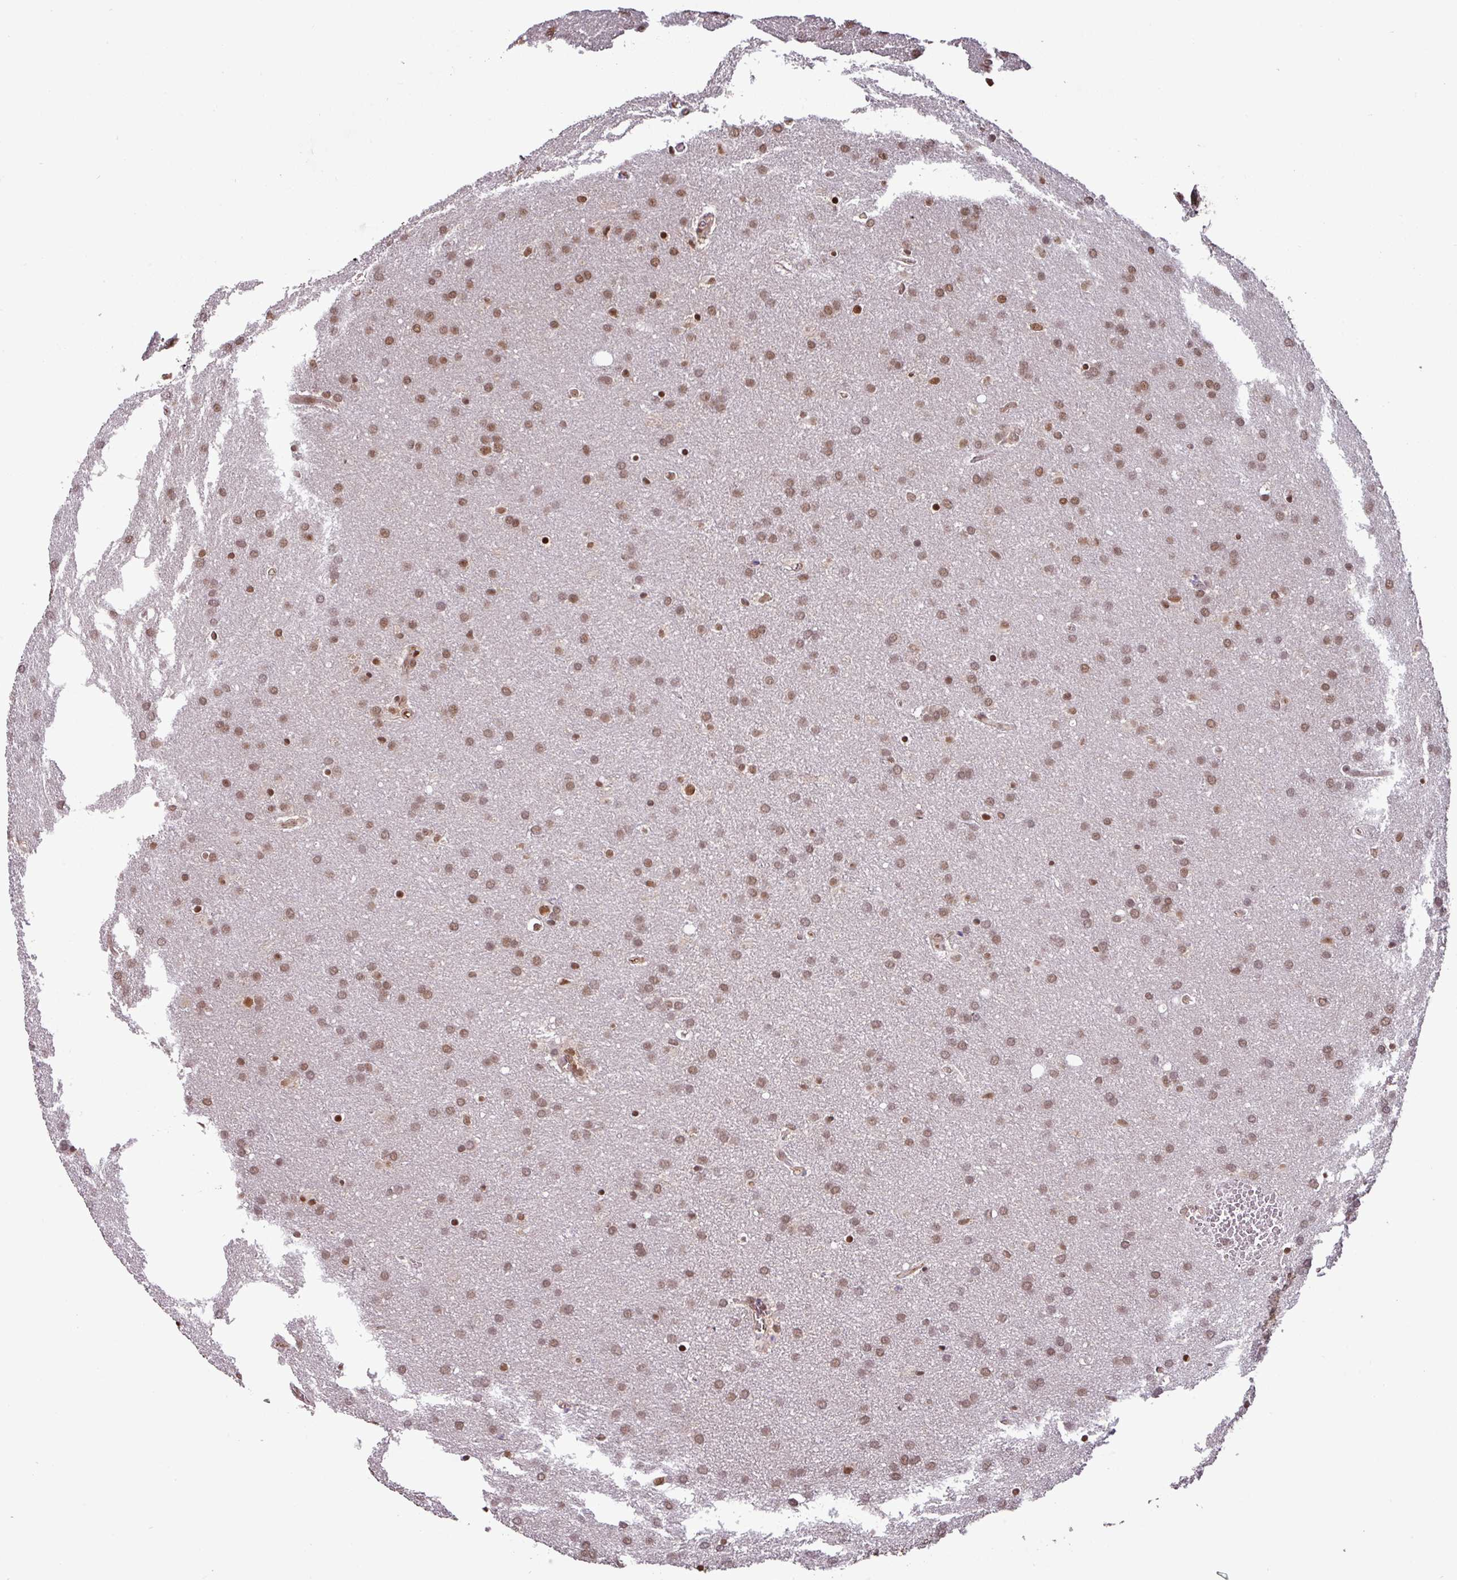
{"staining": {"intensity": "moderate", "quantity": ">75%", "location": "nuclear"}, "tissue": "glioma", "cell_type": "Tumor cells", "image_type": "cancer", "snomed": [{"axis": "morphology", "description": "Glioma, malignant, Low grade"}, {"axis": "topography", "description": "Brain"}], "caption": "Immunohistochemistry (IHC) of low-grade glioma (malignant) exhibits medium levels of moderate nuclear staining in about >75% of tumor cells. Nuclei are stained in blue.", "gene": "NOB1", "patient": {"sex": "female", "age": 32}}